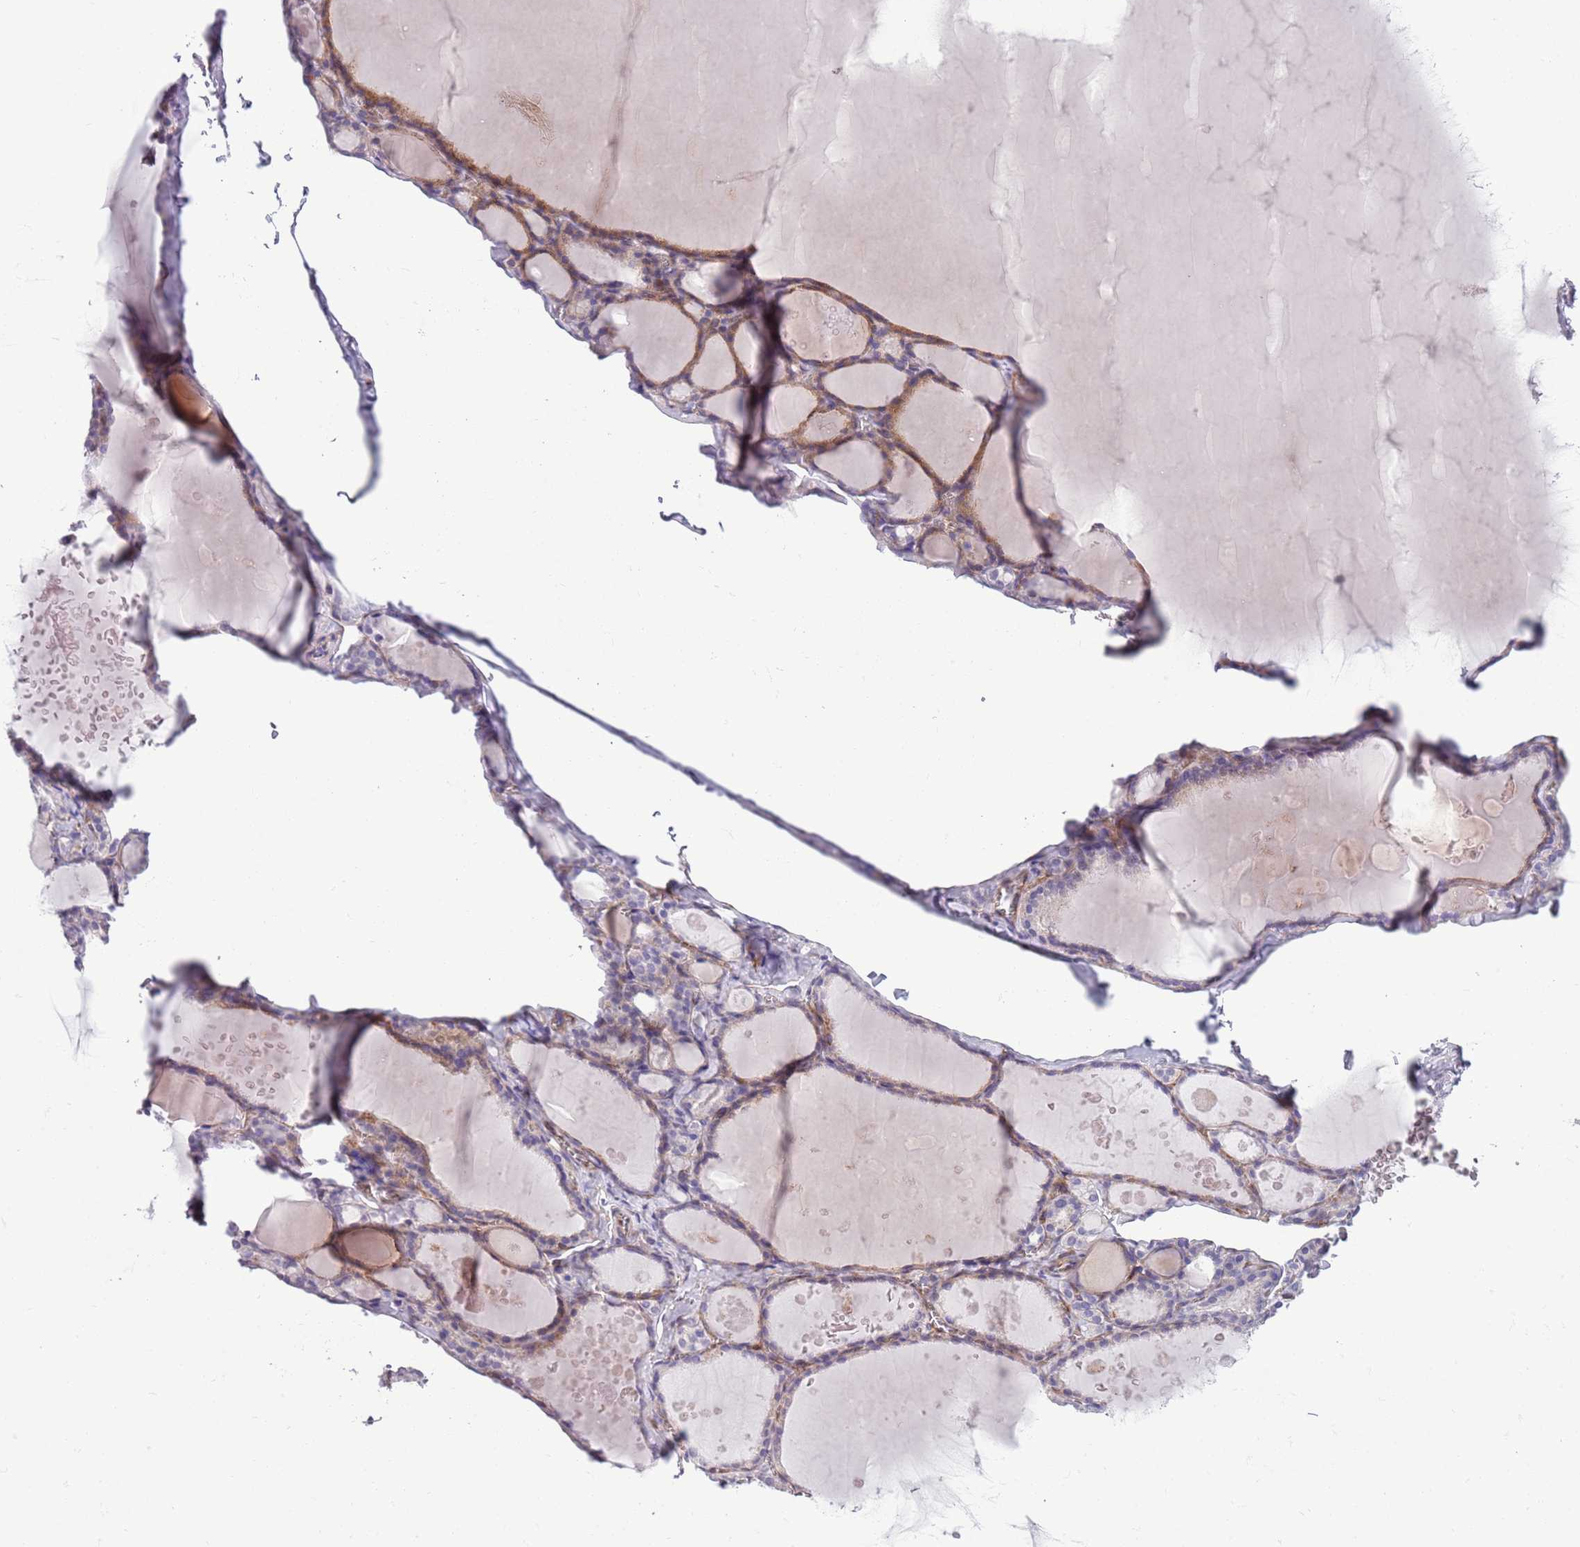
{"staining": {"intensity": "moderate", "quantity": "<25%", "location": "cytoplasmic/membranous"}, "tissue": "thyroid gland", "cell_type": "Glandular cells", "image_type": "normal", "snomed": [{"axis": "morphology", "description": "Normal tissue, NOS"}, {"axis": "topography", "description": "Thyroid gland"}], "caption": "Unremarkable thyroid gland displays moderate cytoplasmic/membranous positivity in approximately <25% of glandular cells.", "gene": "MRPL32", "patient": {"sex": "male", "age": 56}}